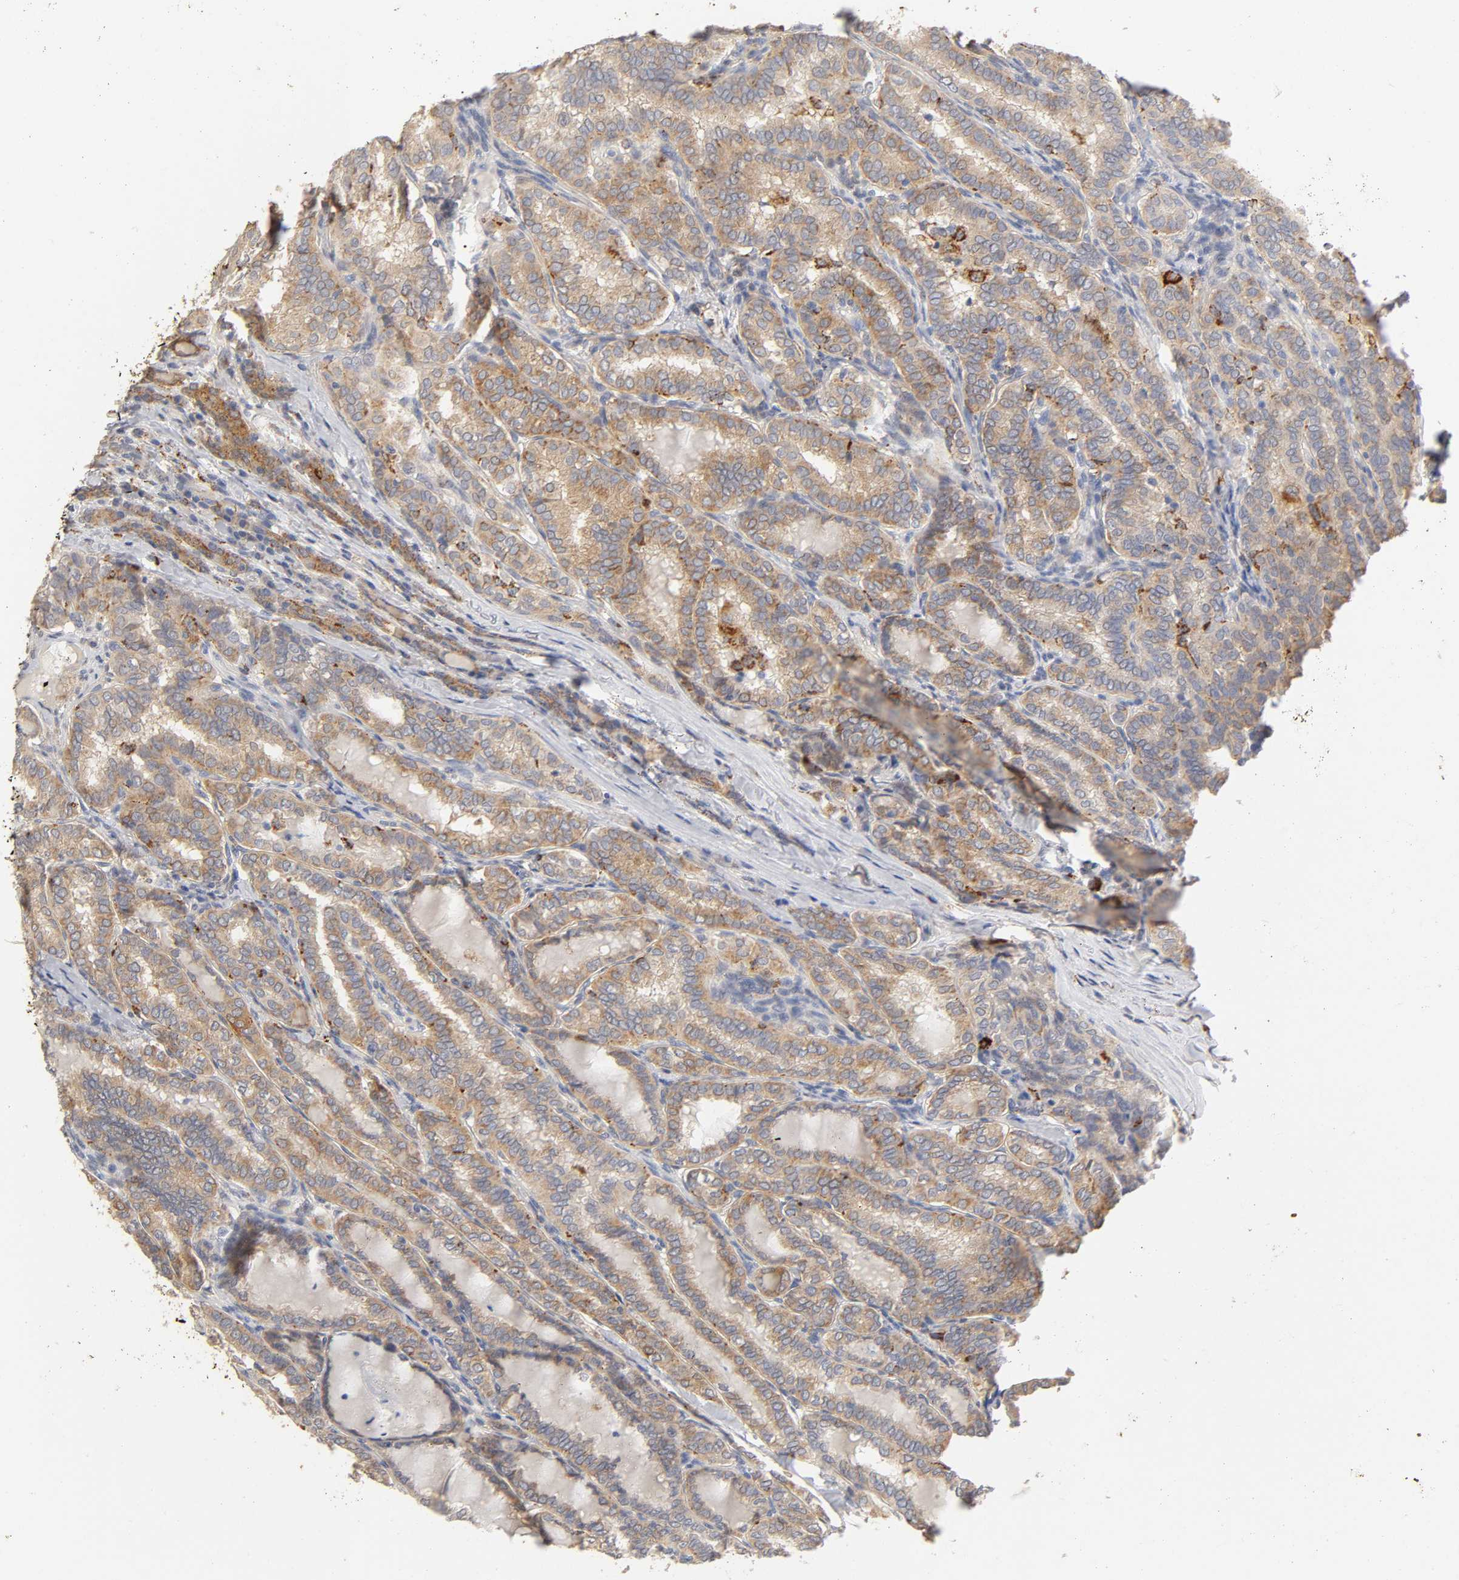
{"staining": {"intensity": "moderate", "quantity": ">75%", "location": "cytoplasmic/membranous"}, "tissue": "thyroid cancer", "cell_type": "Tumor cells", "image_type": "cancer", "snomed": [{"axis": "morphology", "description": "Papillary adenocarcinoma, NOS"}, {"axis": "topography", "description": "Thyroid gland"}], "caption": "Brown immunohistochemical staining in human papillary adenocarcinoma (thyroid) exhibits moderate cytoplasmic/membranous expression in approximately >75% of tumor cells.", "gene": "ISG15", "patient": {"sex": "female", "age": 30}}